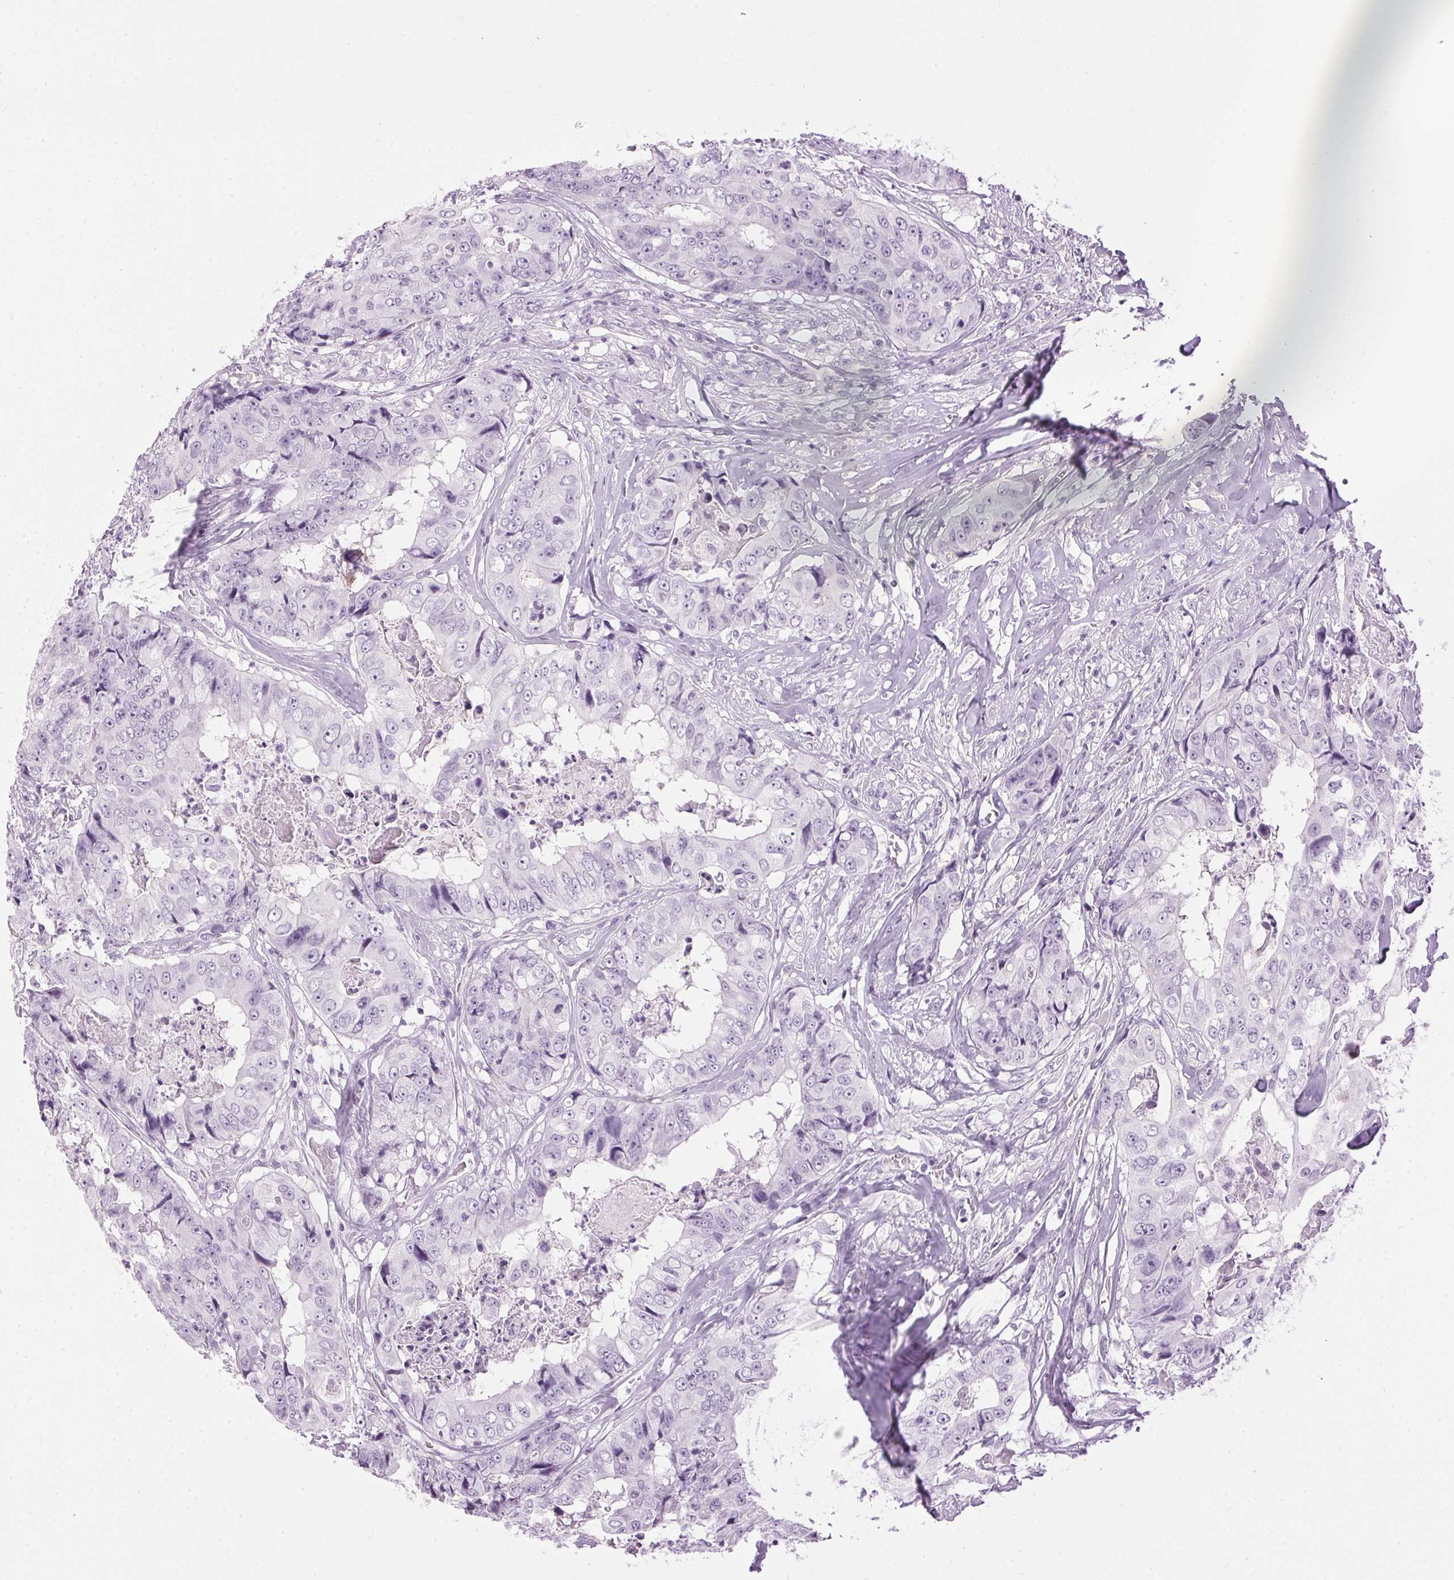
{"staining": {"intensity": "negative", "quantity": "none", "location": "none"}, "tissue": "colorectal cancer", "cell_type": "Tumor cells", "image_type": "cancer", "snomed": [{"axis": "morphology", "description": "Adenocarcinoma, NOS"}, {"axis": "topography", "description": "Rectum"}], "caption": "The immunohistochemistry (IHC) micrograph has no significant expression in tumor cells of adenocarcinoma (colorectal) tissue.", "gene": "SP7", "patient": {"sex": "female", "age": 62}}